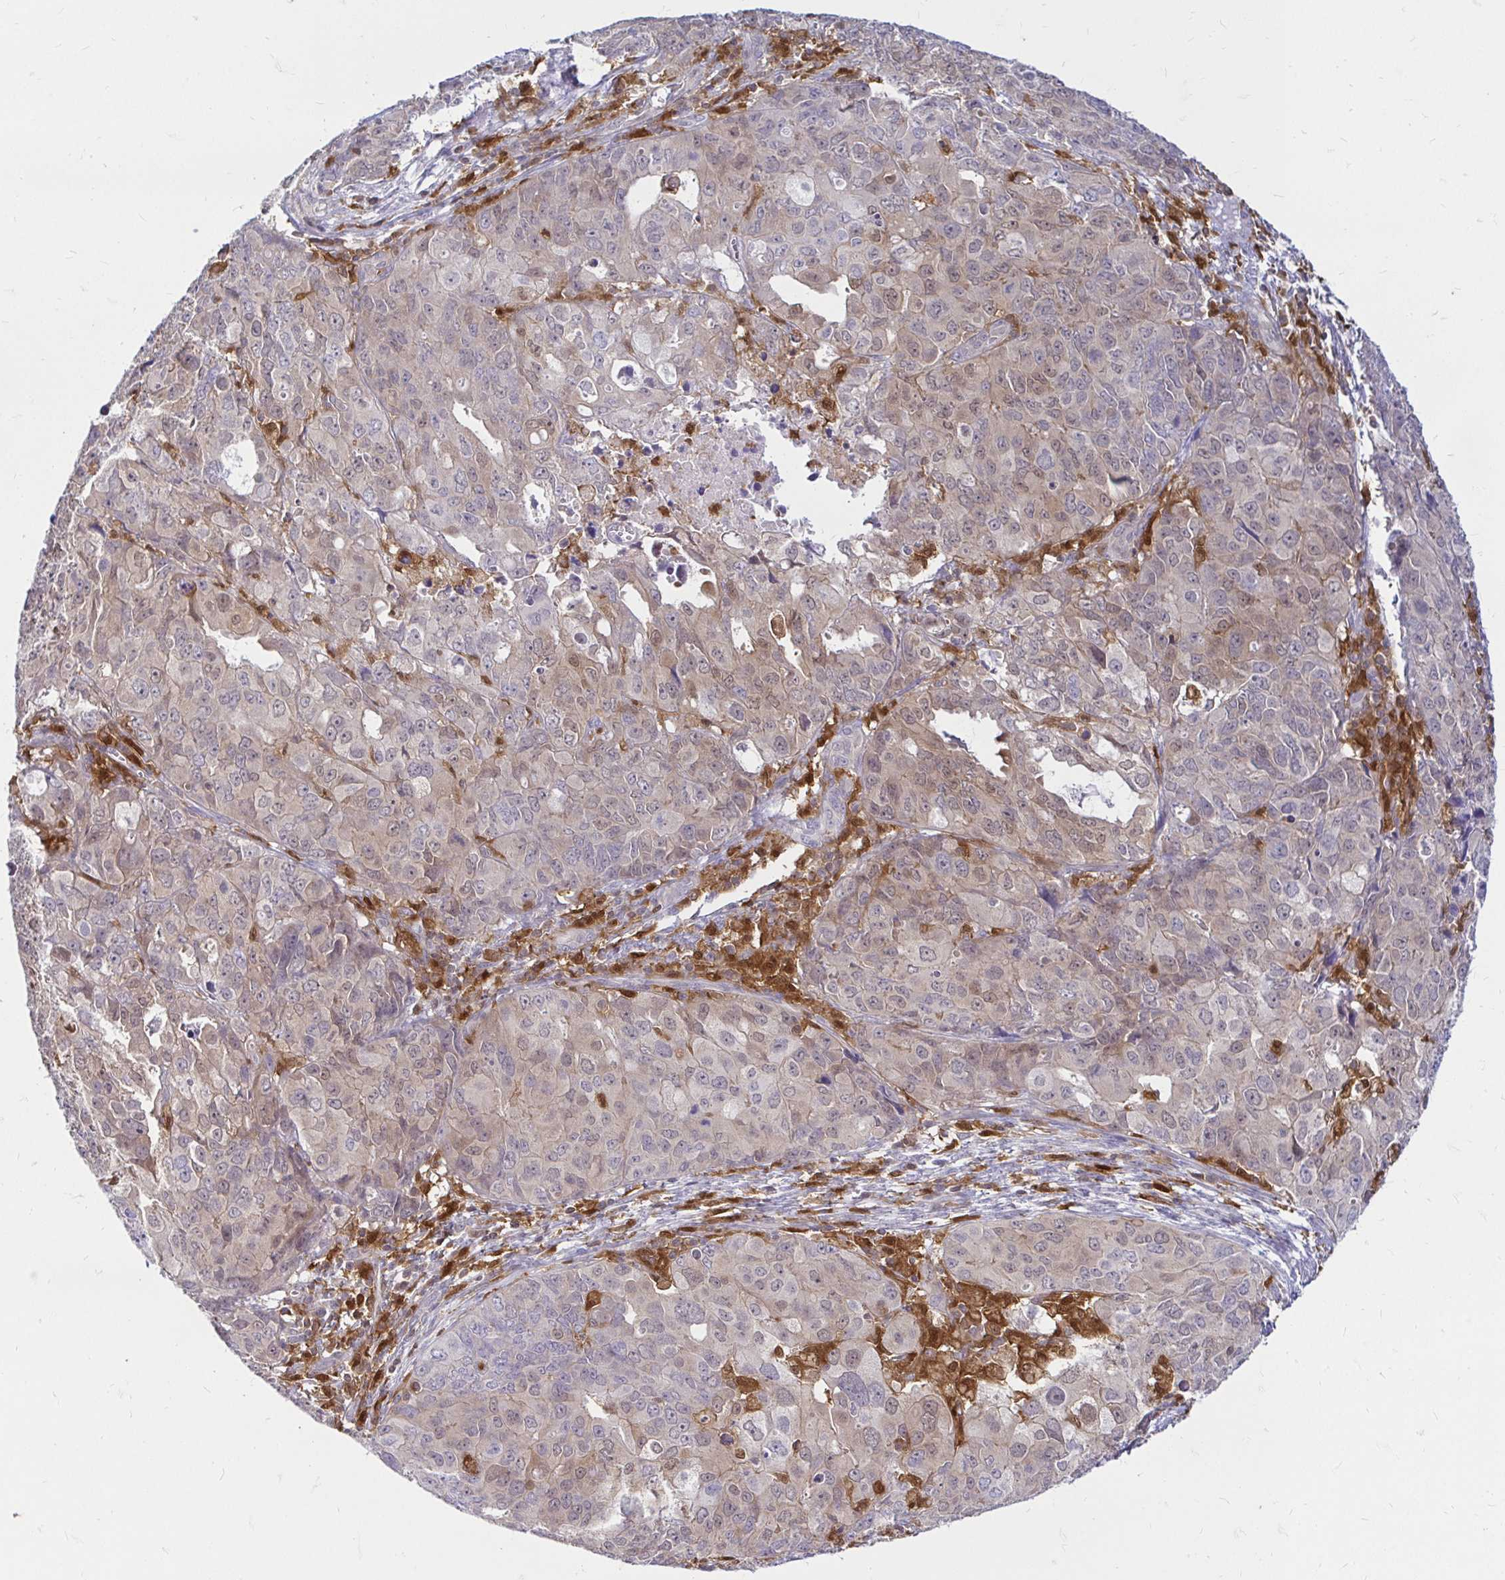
{"staining": {"intensity": "weak", "quantity": "<25%", "location": "cytoplasmic/membranous"}, "tissue": "endometrial cancer", "cell_type": "Tumor cells", "image_type": "cancer", "snomed": [{"axis": "morphology", "description": "Adenocarcinoma, NOS"}, {"axis": "topography", "description": "Uterus"}], "caption": "Image shows no protein staining in tumor cells of endometrial cancer (adenocarcinoma) tissue.", "gene": "PYCARD", "patient": {"sex": "female", "age": 79}}